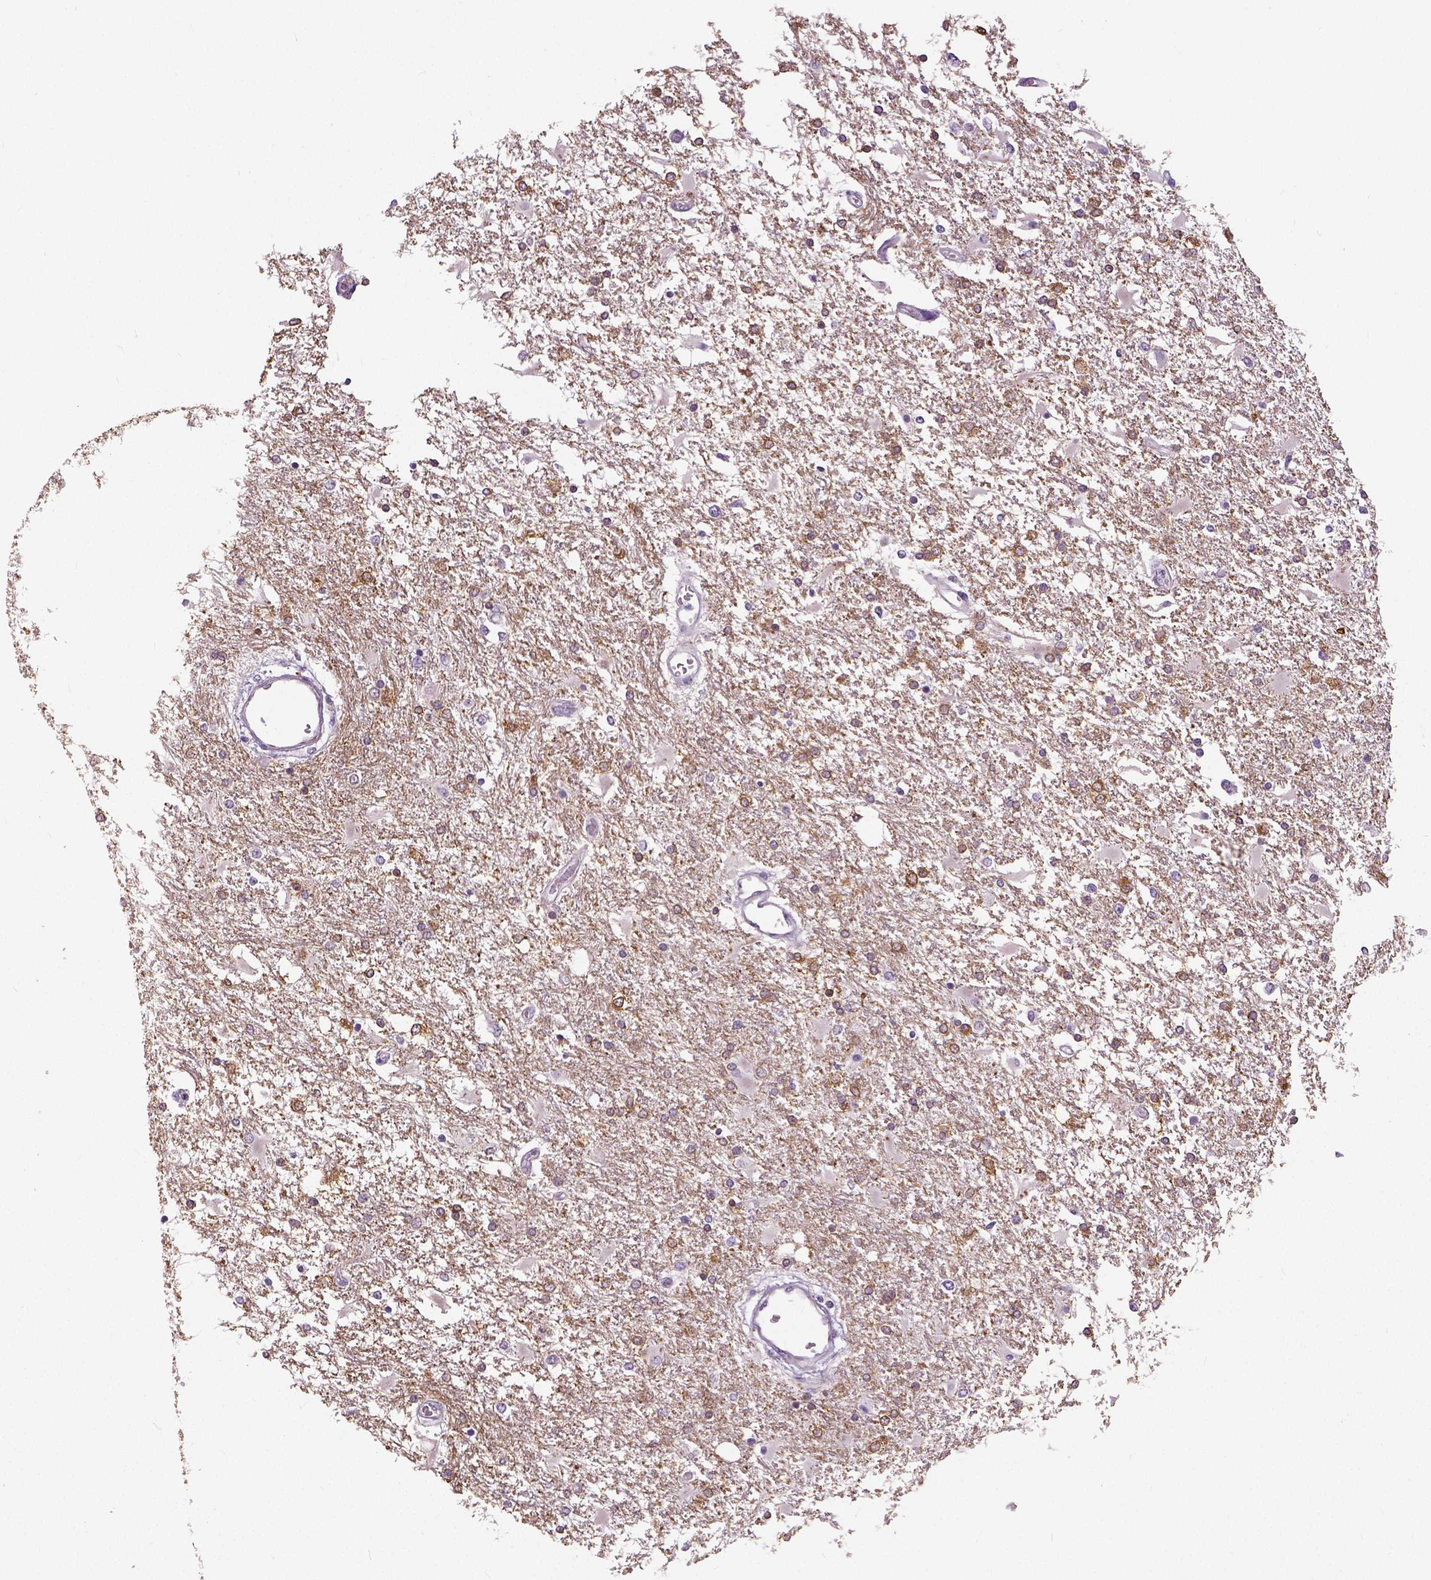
{"staining": {"intensity": "negative", "quantity": "none", "location": "none"}, "tissue": "glioma", "cell_type": "Tumor cells", "image_type": "cancer", "snomed": [{"axis": "morphology", "description": "Glioma, malignant, High grade"}, {"axis": "topography", "description": "Cerebral cortex"}], "caption": "This image is of high-grade glioma (malignant) stained with IHC to label a protein in brown with the nuclei are counter-stained blue. There is no expression in tumor cells. The staining is performed using DAB brown chromogen with nuclei counter-stained in using hematoxylin.", "gene": "NECAB1", "patient": {"sex": "male", "age": 79}}